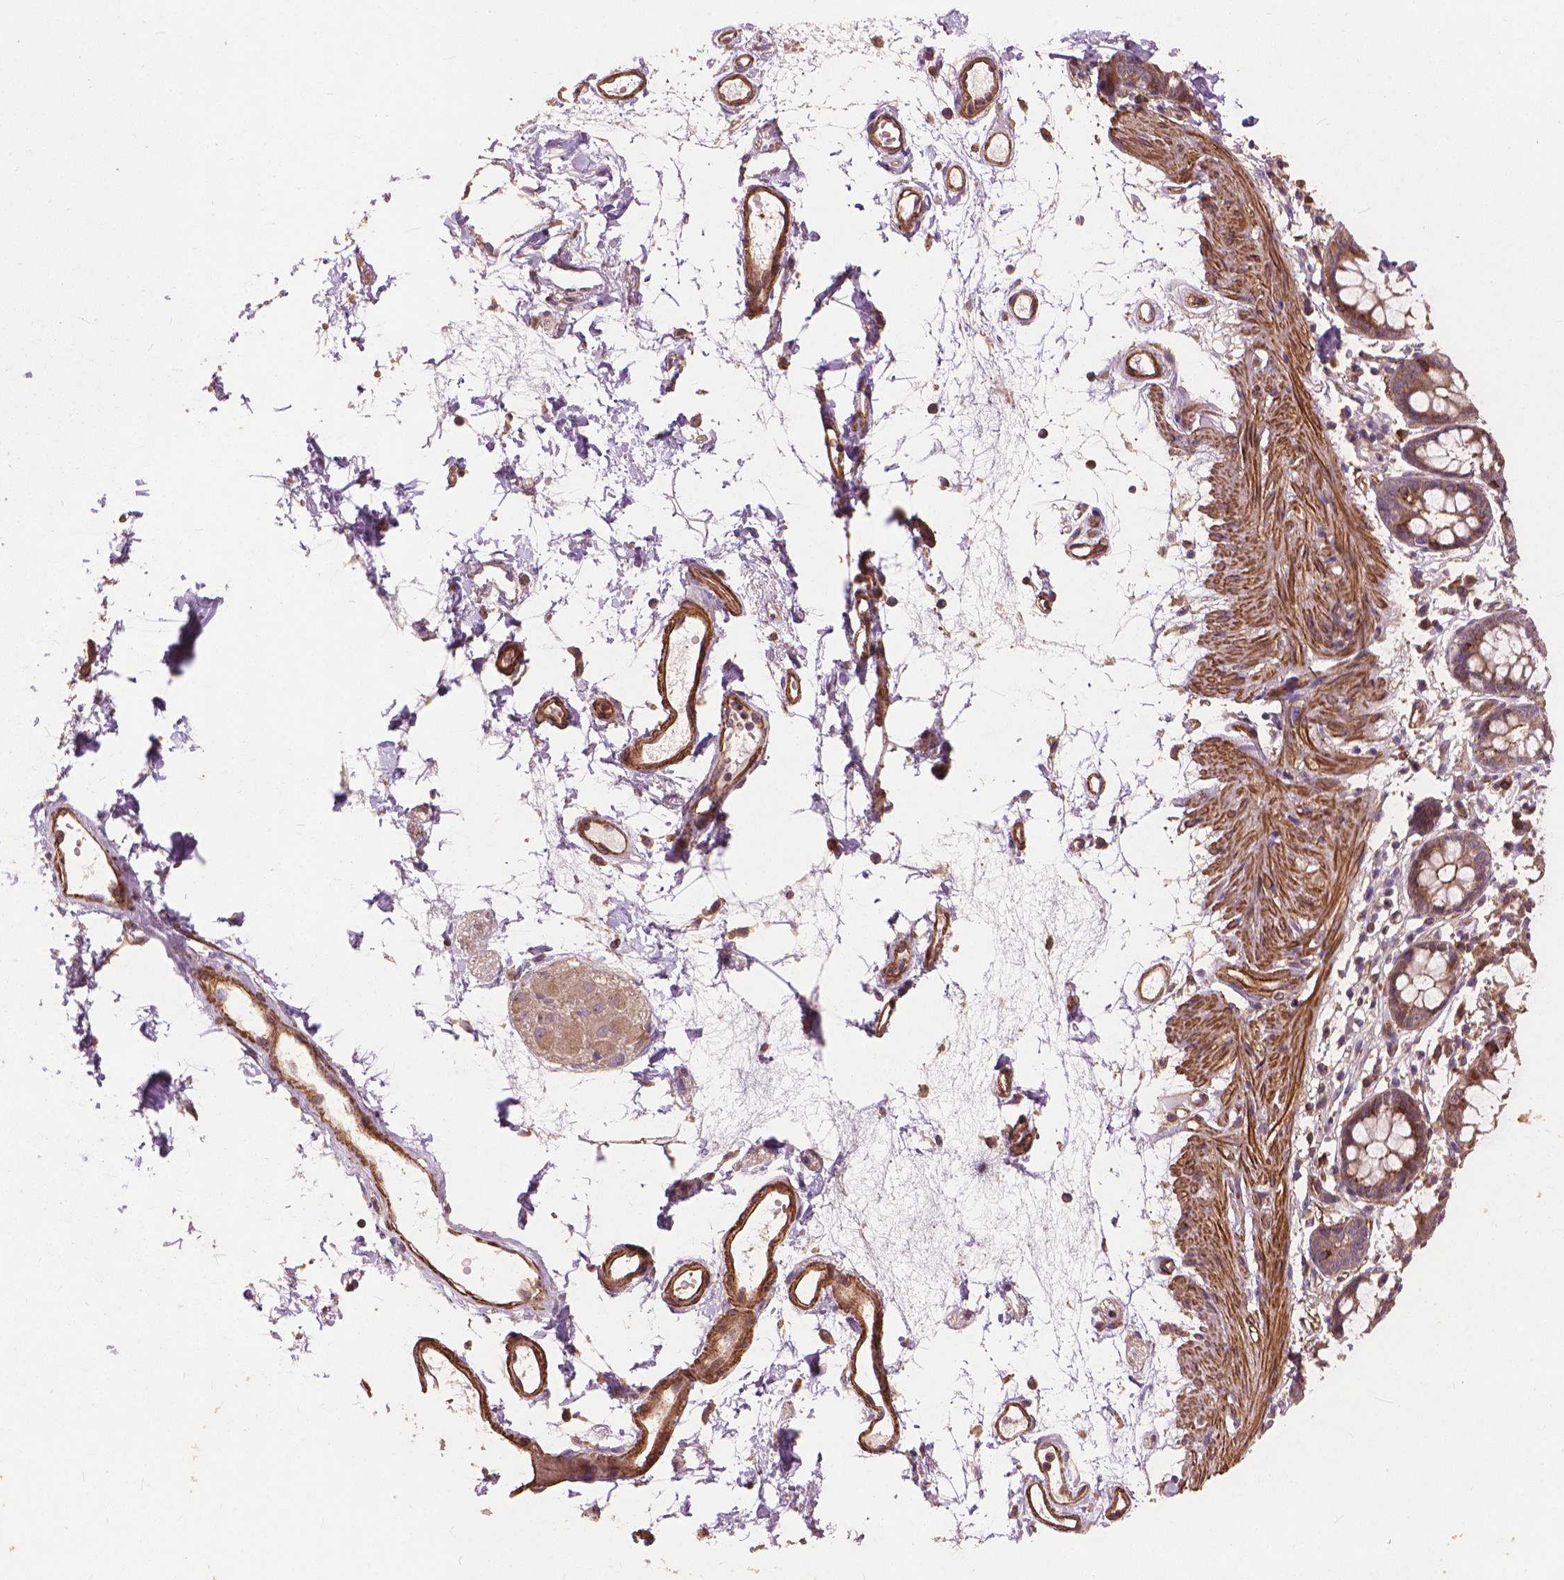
{"staining": {"intensity": "moderate", "quantity": ">75%", "location": "cytoplasmic/membranous"}, "tissue": "colon", "cell_type": "Endothelial cells", "image_type": "normal", "snomed": [{"axis": "morphology", "description": "Normal tissue, NOS"}, {"axis": "topography", "description": "Colon"}], "caption": "A high-resolution micrograph shows immunohistochemistry staining of unremarkable colon, which displays moderate cytoplasmic/membranous positivity in about >75% of endothelial cells.", "gene": "FNIP1", "patient": {"sex": "female", "age": 84}}